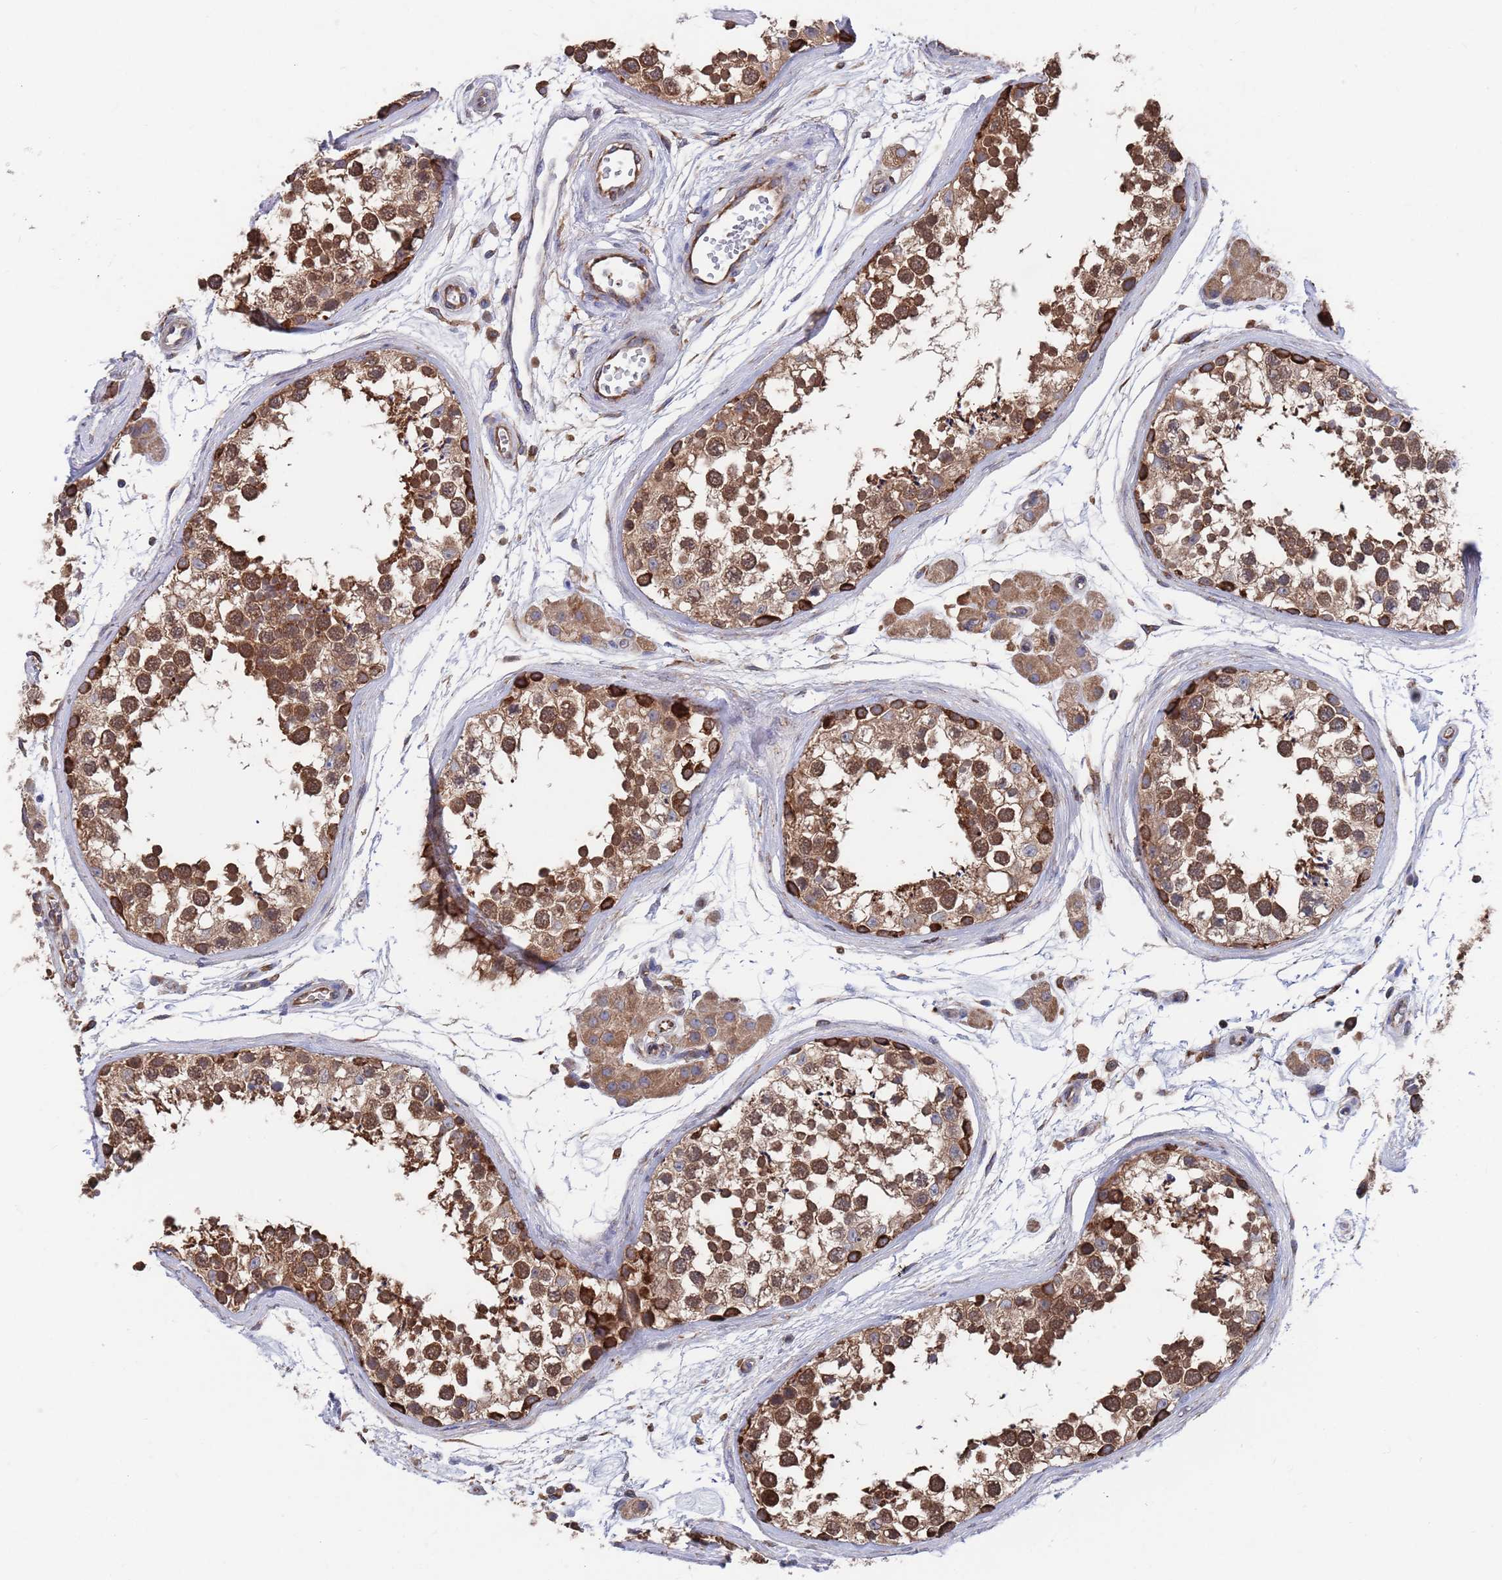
{"staining": {"intensity": "strong", "quantity": ">75%", "location": "cytoplasmic/membranous"}, "tissue": "testis", "cell_type": "Cells in seminiferous ducts", "image_type": "normal", "snomed": [{"axis": "morphology", "description": "Normal tissue, NOS"}, {"axis": "topography", "description": "Testis"}], "caption": "Immunohistochemical staining of benign human testis demonstrates strong cytoplasmic/membranous protein positivity in approximately >75% of cells in seminiferous ducts.", "gene": "GID8", "patient": {"sex": "male", "age": 56}}